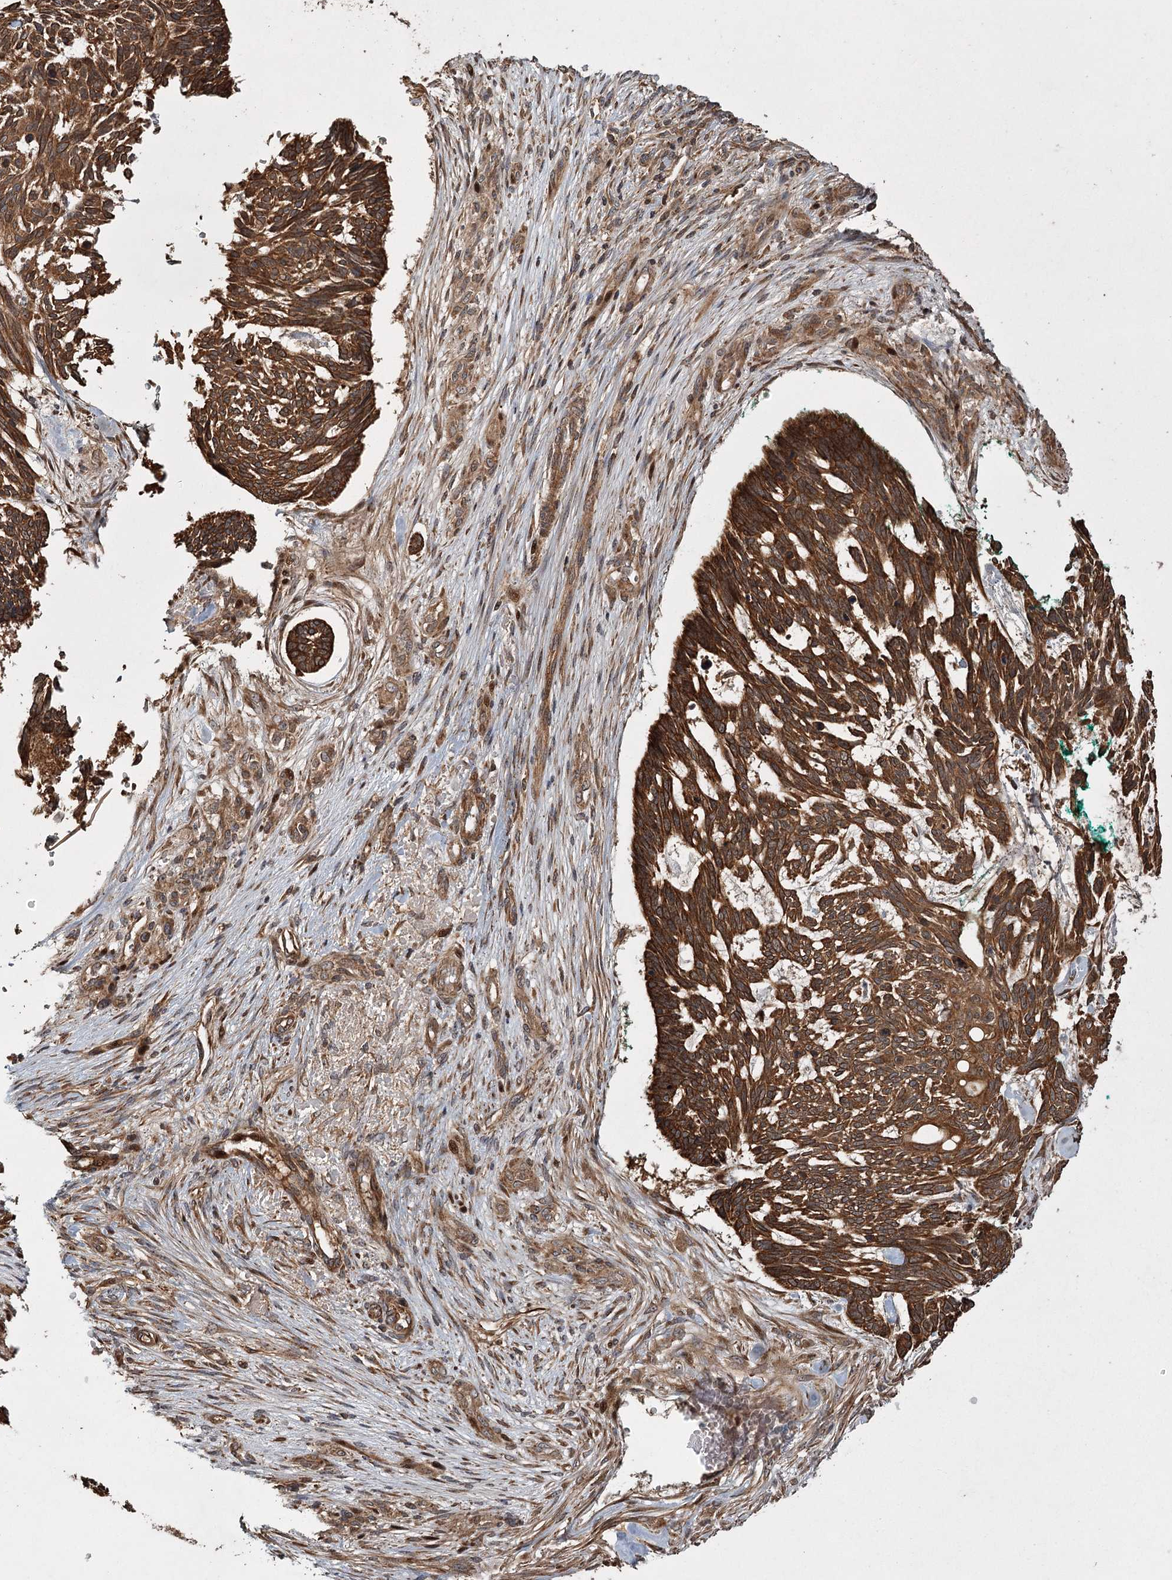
{"staining": {"intensity": "strong", "quantity": ">75%", "location": "cytoplasmic/membranous"}, "tissue": "skin cancer", "cell_type": "Tumor cells", "image_type": "cancer", "snomed": [{"axis": "morphology", "description": "Basal cell carcinoma"}, {"axis": "topography", "description": "Skin"}], "caption": "Skin cancer (basal cell carcinoma) stained for a protein (brown) reveals strong cytoplasmic/membranous positive positivity in about >75% of tumor cells.", "gene": "RPAP3", "patient": {"sex": "male", "age": 88}}